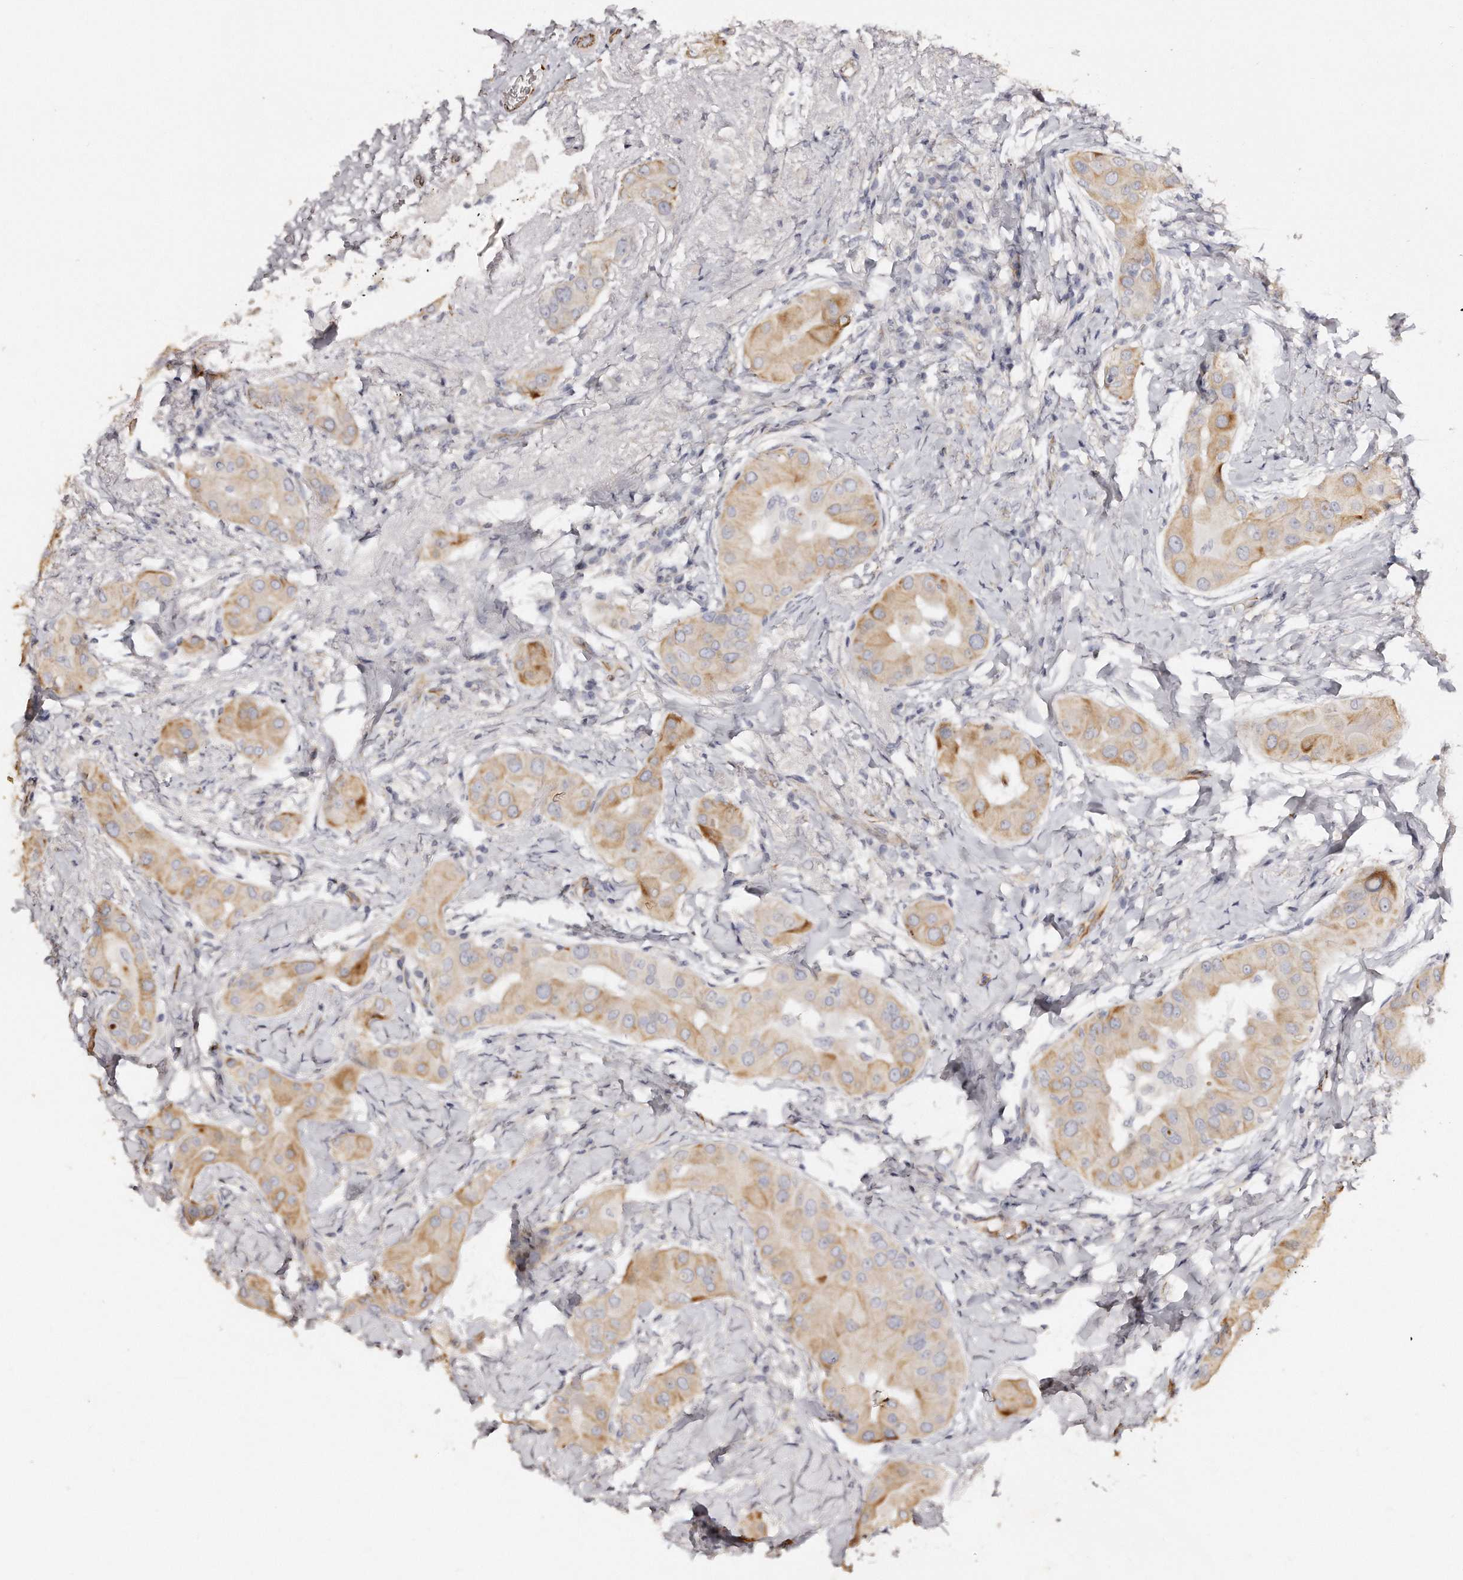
{"staining": {"intensity": "moderate", "quantity": "25%-75%", "location": "cytoplasmic/membranous"}, "tissue": "thyroid cancer", "cell_type": "Tumor cells", "image_type": "cancer", "snomed": [{"axis": "morphology", "description": "Papillary adenocarcinoma, NOS"}, {"axis": "topography", "description": "Thyroid gland"}], "caption": "The immunohistochemical stain shows moderate cytoplasmic/membranous expression in tumor cells of thyroid papillary adenocarcinoma tissue.", "gene": "ZYG11A", "patient": {"sex": "male", "age": 33}}